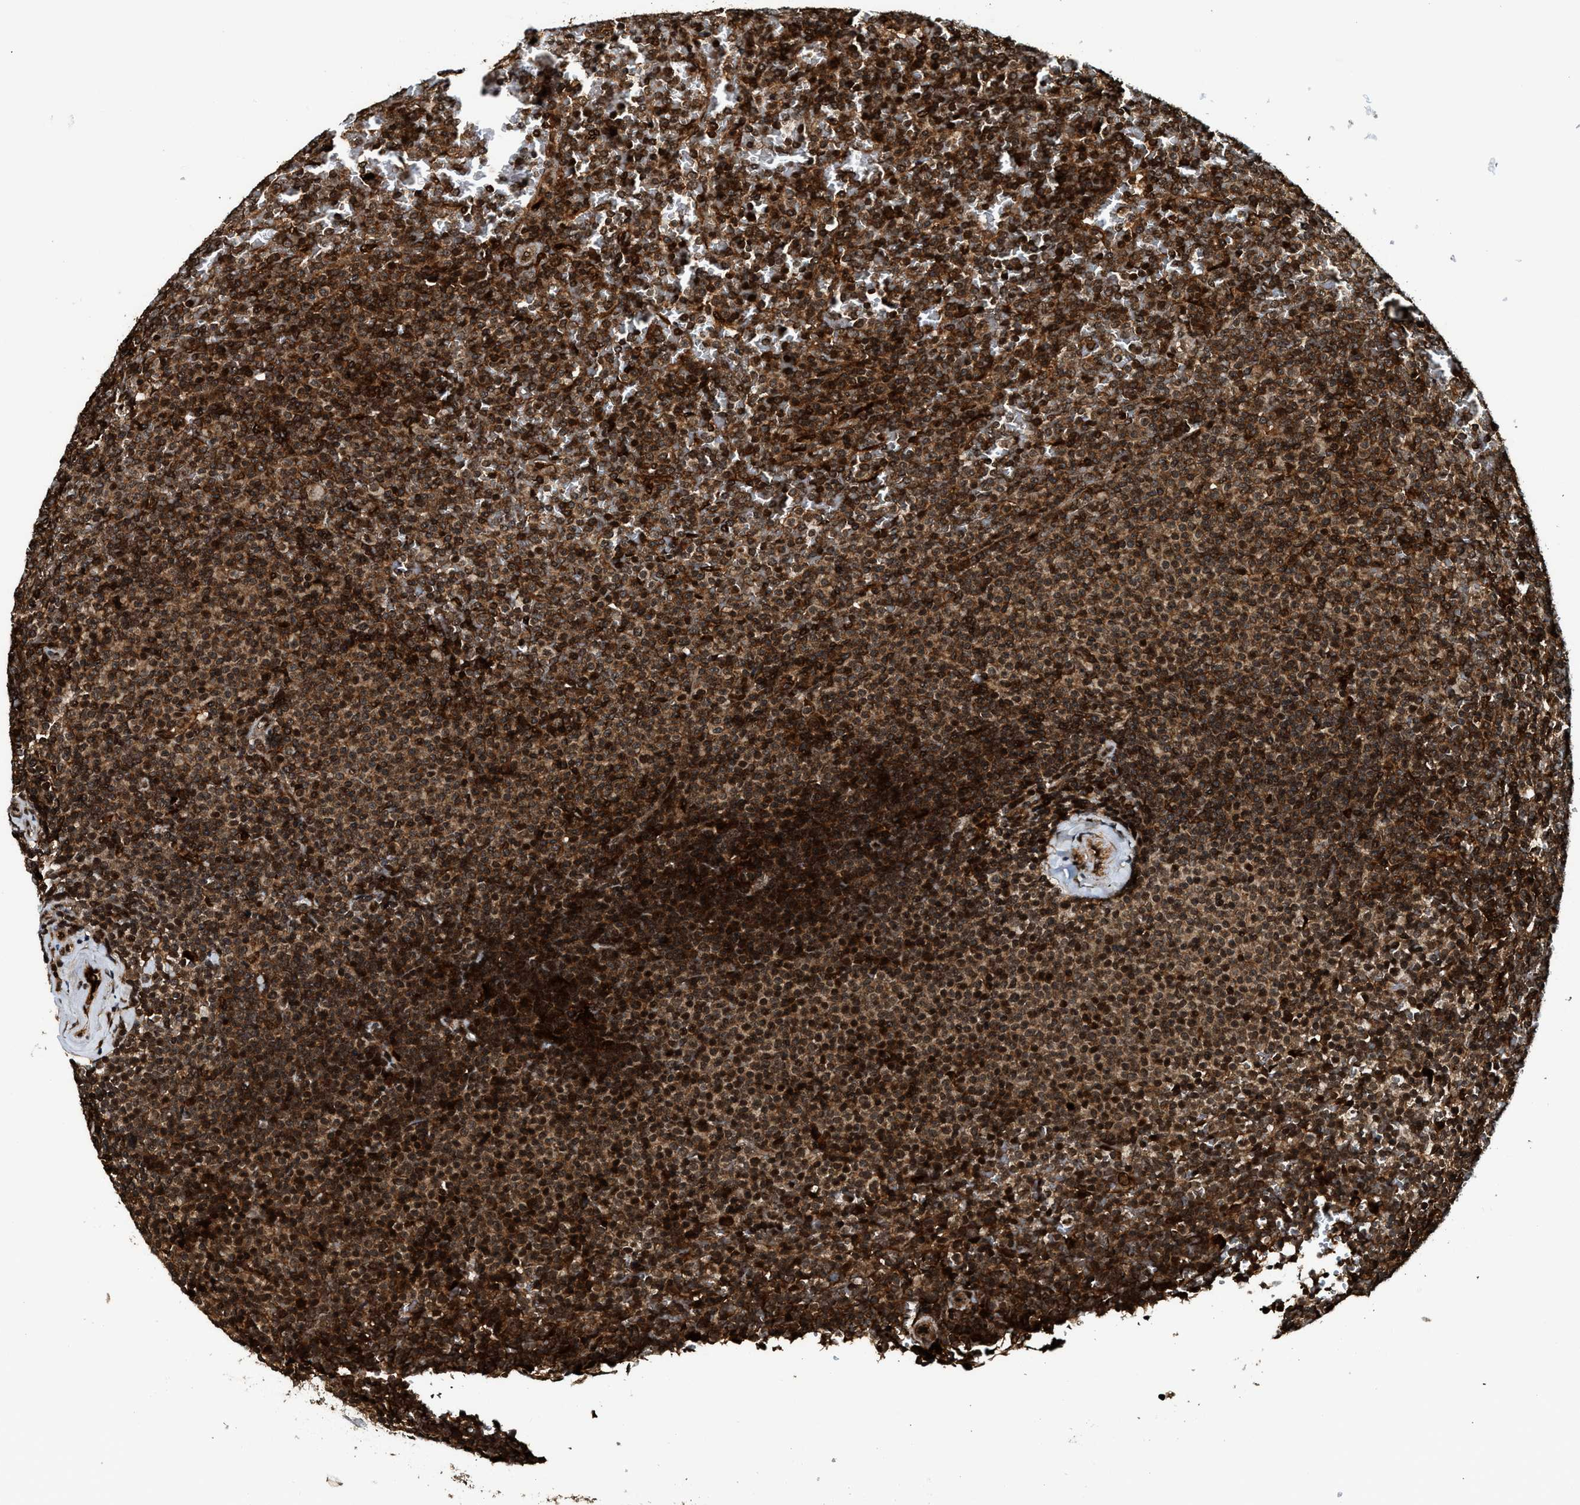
{"staining": {"intensity": "strong", "quantity": ">75%", "location": "cytoplasmic/membranous,nuclear"}, "tissue": "lymphoma", "cell_type": "Tumor cells", "image_type": "cancer", "snomed": [{"axis": "morphology", "description": "Malignant lymphoma, non-Hodgkin's type, Low grade"}, {"axis": "topography", "description": "Spleen"}], "caption": "Lymphoma stained for a protein reveals strong cytoplasmic/membranous and nuclear positivity in tumor cells.", "gene": "MDM2", "patient": {"sex": "female", "age": 77}}